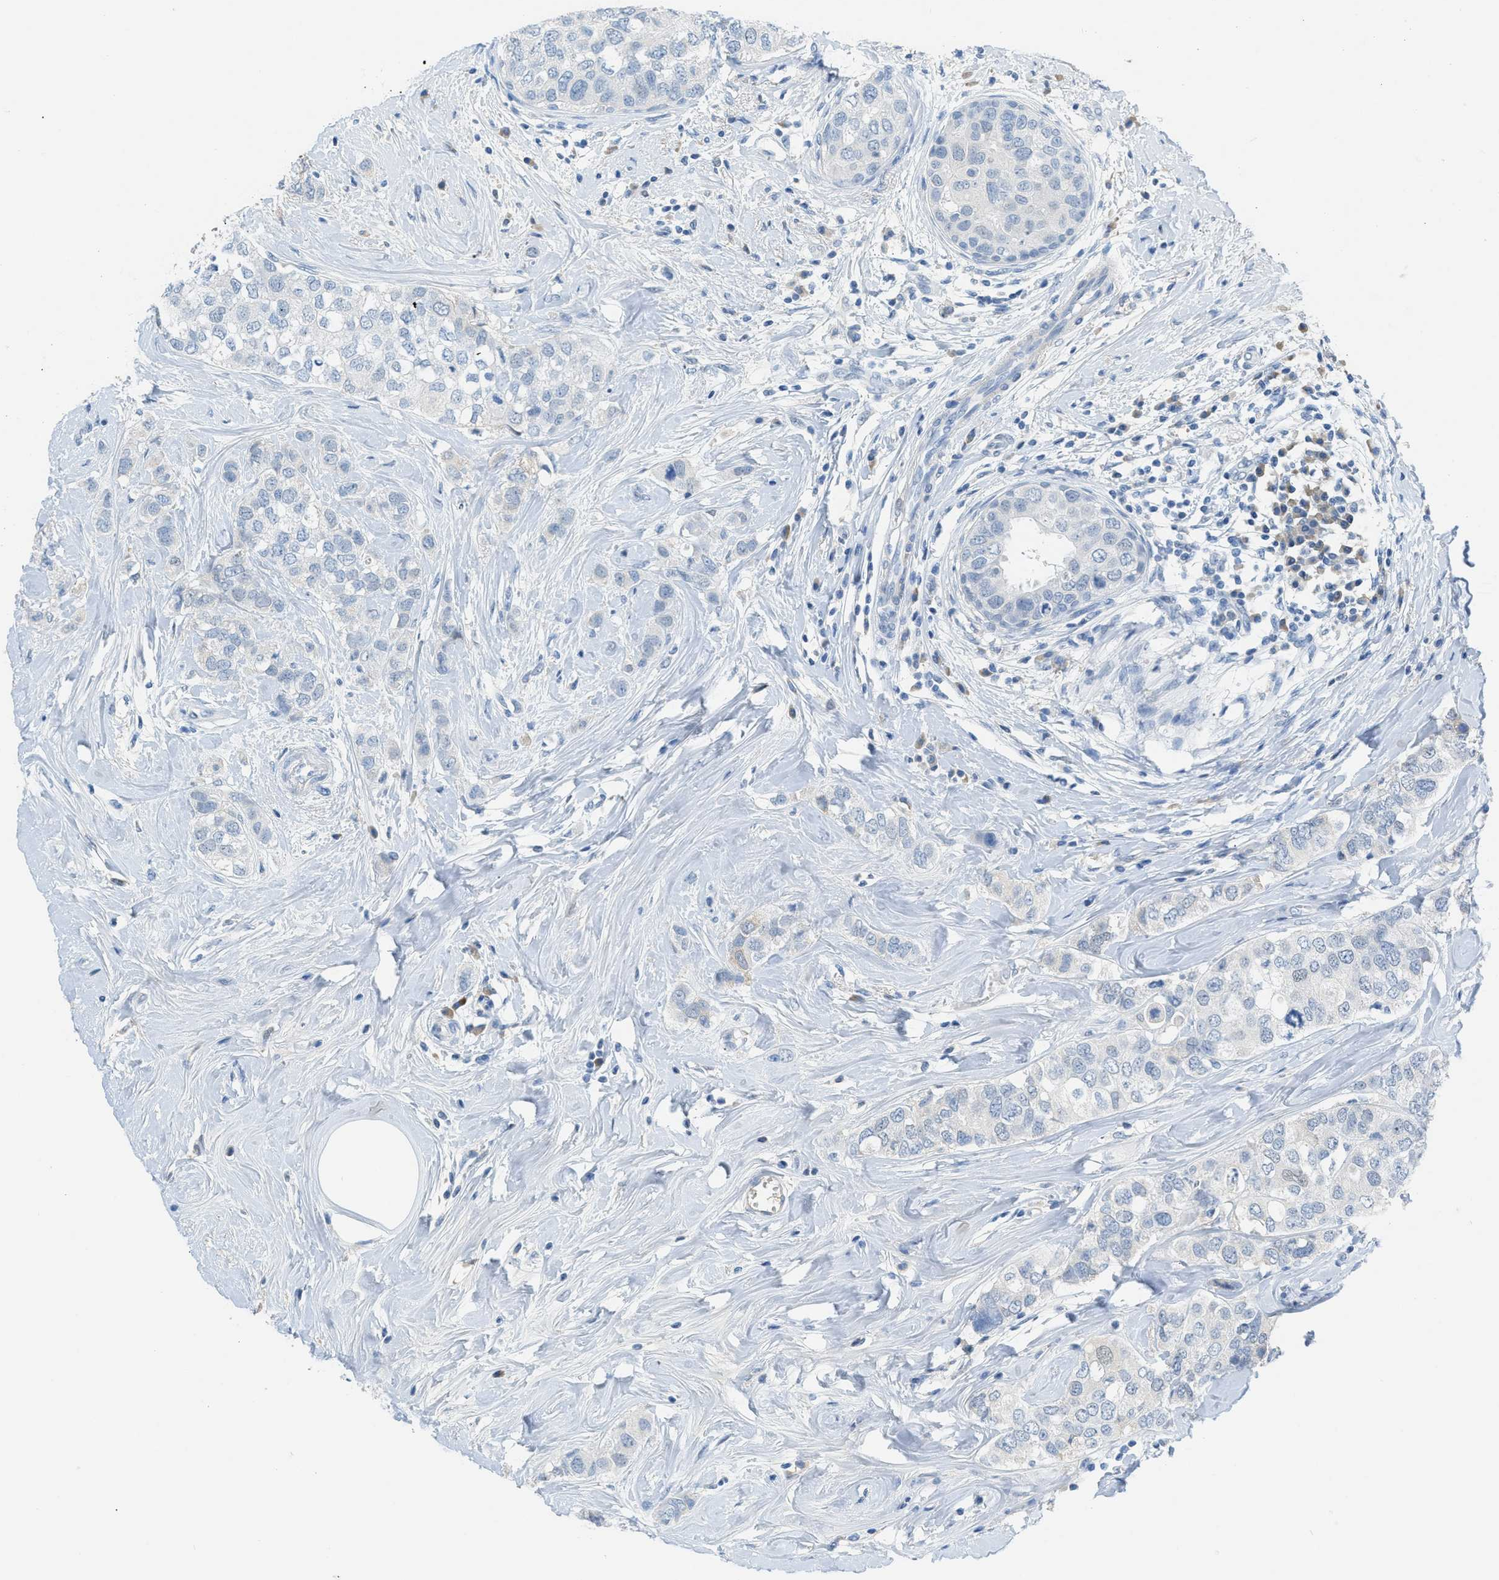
{"staining": {"intensity": "negative", "quantity": "none", "location": "none"}, "tissue": "breast cancer", "cell_type": "Tumor cells", "image_type": "cancer", "snomed": [{"axis": "morphology", "description": "Duct carcinoma"}, {"axis": "topography", "description": "Breast"}], "caption": "Immunohistochemistry (IHC) micrograph of neoplastic tissue: breast cancer (invasive ductal carcinoma) stained with DAB exhibits no significant protein positivity in tumor cells.", "gene": "HSF2", "patient": {"sex": "female", "age": 50}}